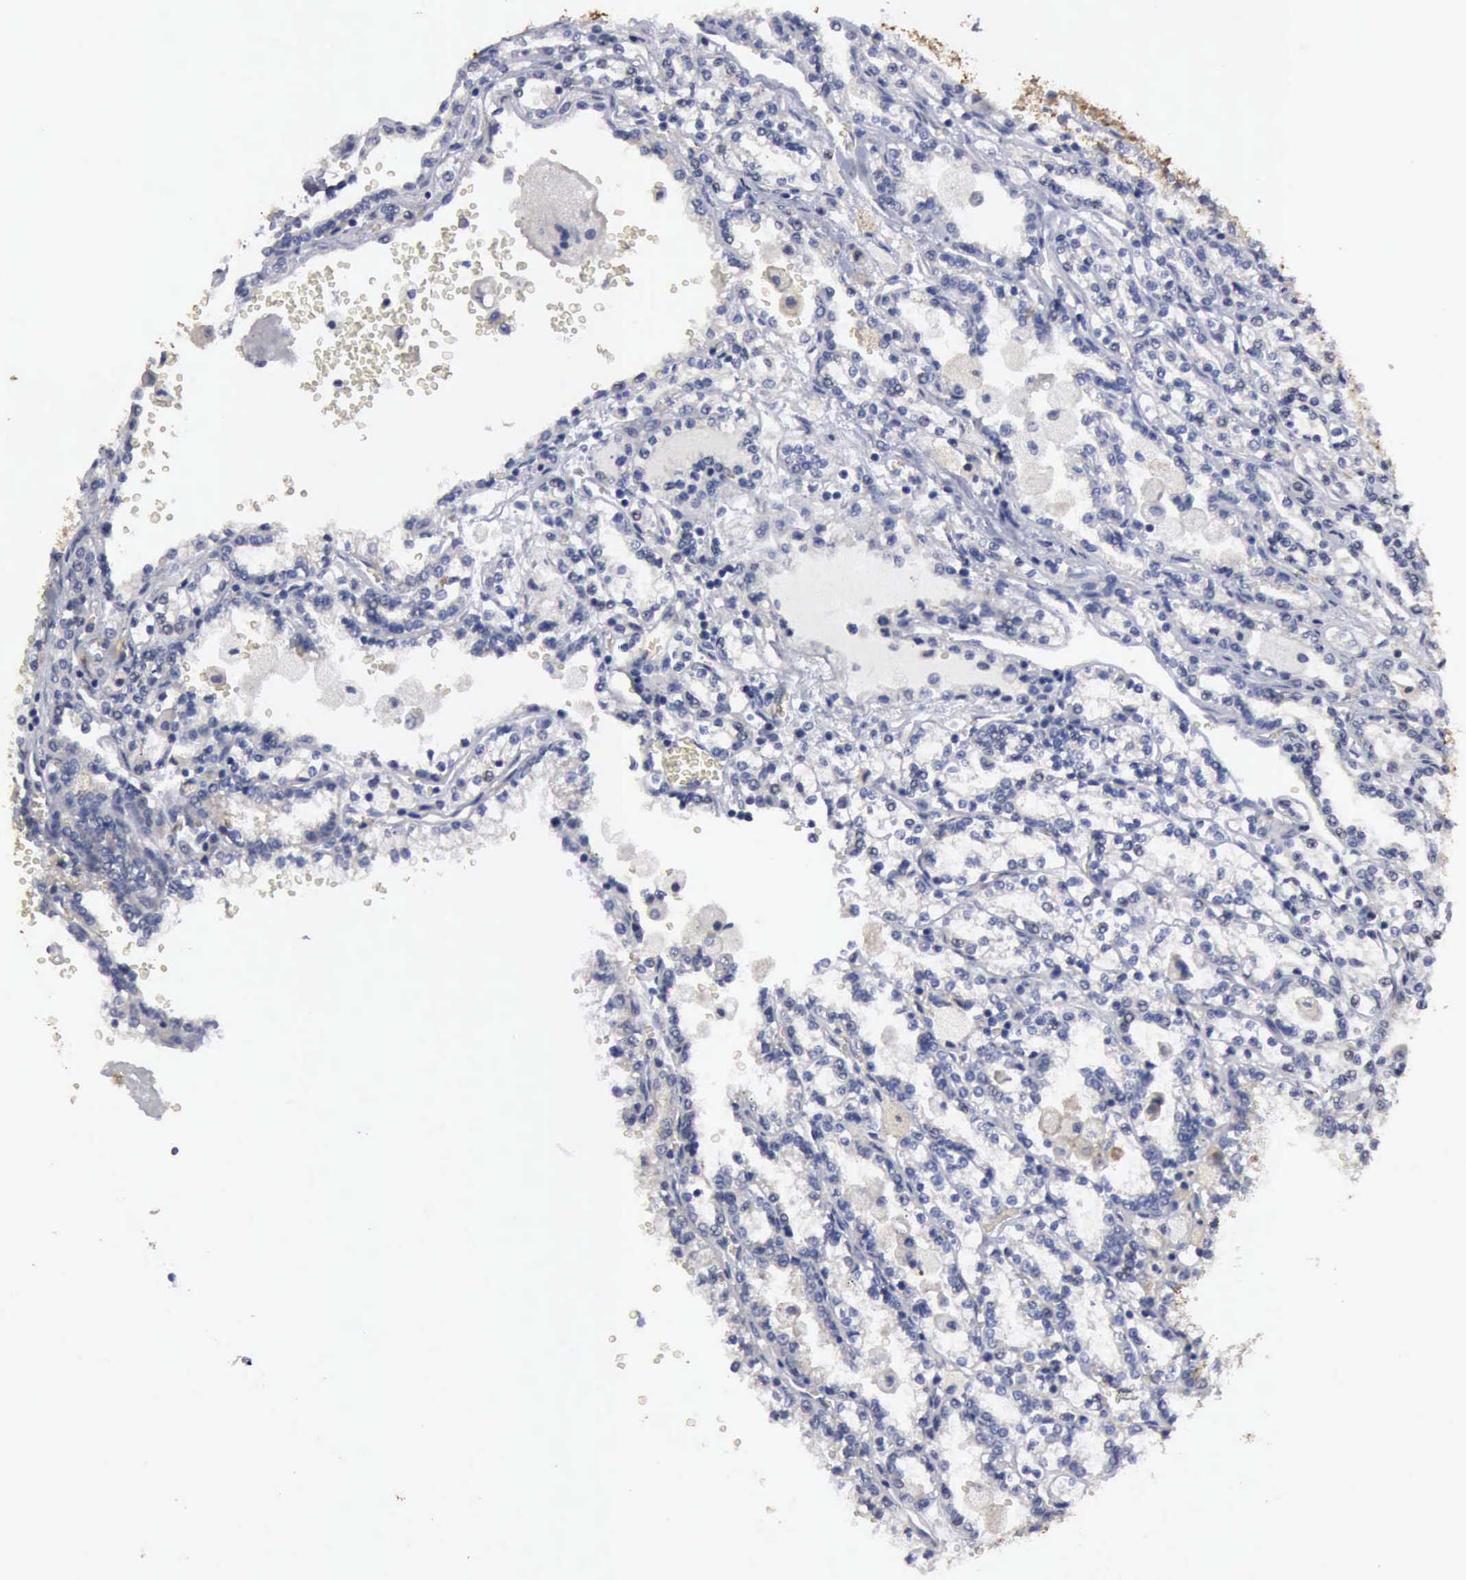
{"staining": {"intensity": "negative", "quantity": "none", "location": "none"}, "tissue": "renal cancer", "cell_type": "Tumor cells", "image_type": "cancer", "snomed": [{"axis": "morphology", "description": "Adenocarcinoma, NOS"}, {"axis": "topography", "description": "Kidney"}], "caption": "A micrograph of human renal cancer is negative for staining in tumor cells.", "gene": "TXLNG", "patient": {"sex": "female", "age": 56}}